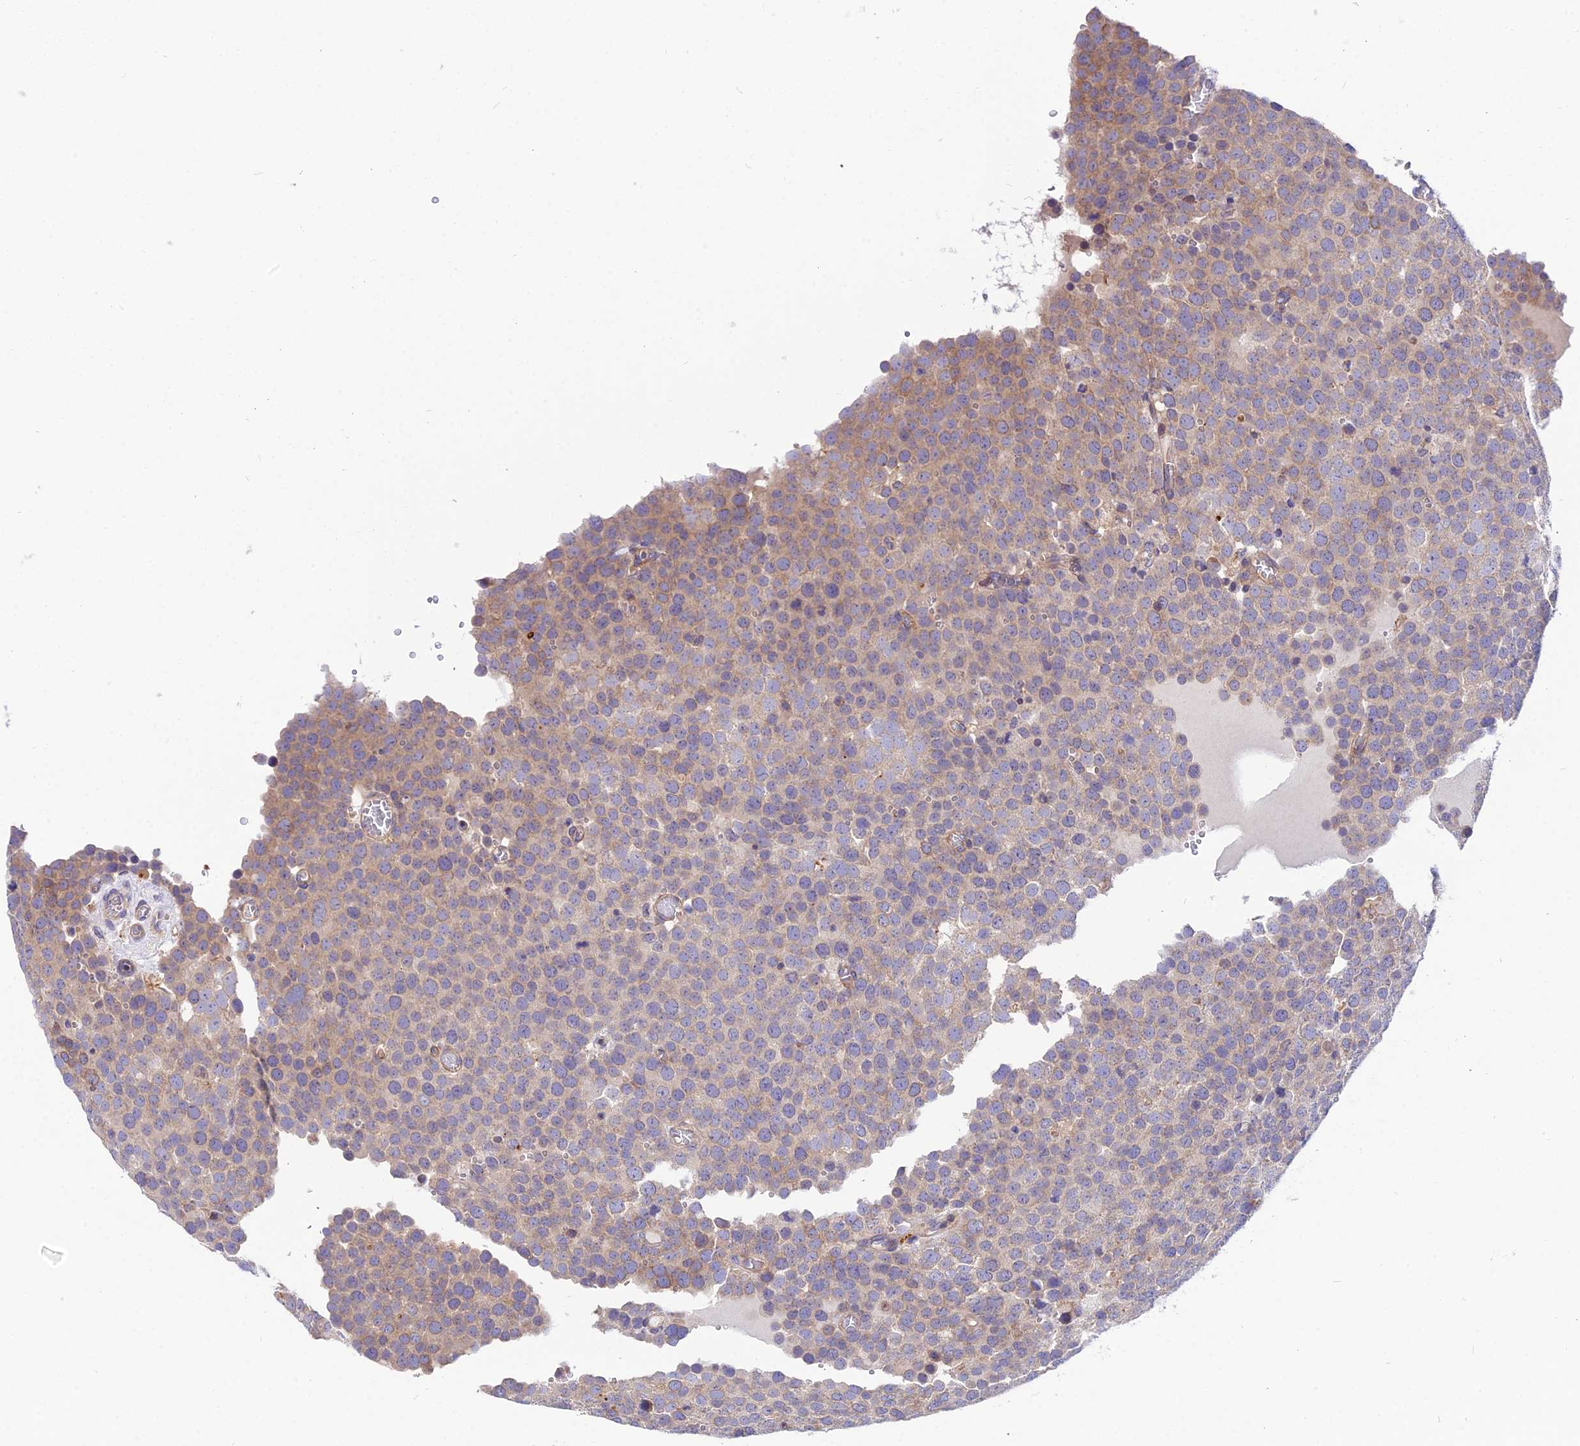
{"staining": {"intensity": "weak", "quantity": "25%-75%", "location": "cytoplasmic/membranous"}, "tissue": "testis cancer", "cell_type": "Tumor cells", "image_type": "cancer", "snomed": [{"axis": "morphology", "description": "Normal tissue, NOS"}, {"axis": "morphology", "description": "Seminoma, NOS"}, {"axis": "topography", "description": "Testis"}], "caption": "A low amount of weak cytoplasmic/membranous expression is identified in approximately 25%-75% of tumor cells in testis cancer (seminoma) tissue.", "gene": "TRIM43B", "patient": {"sex": "male", "age": 71}}